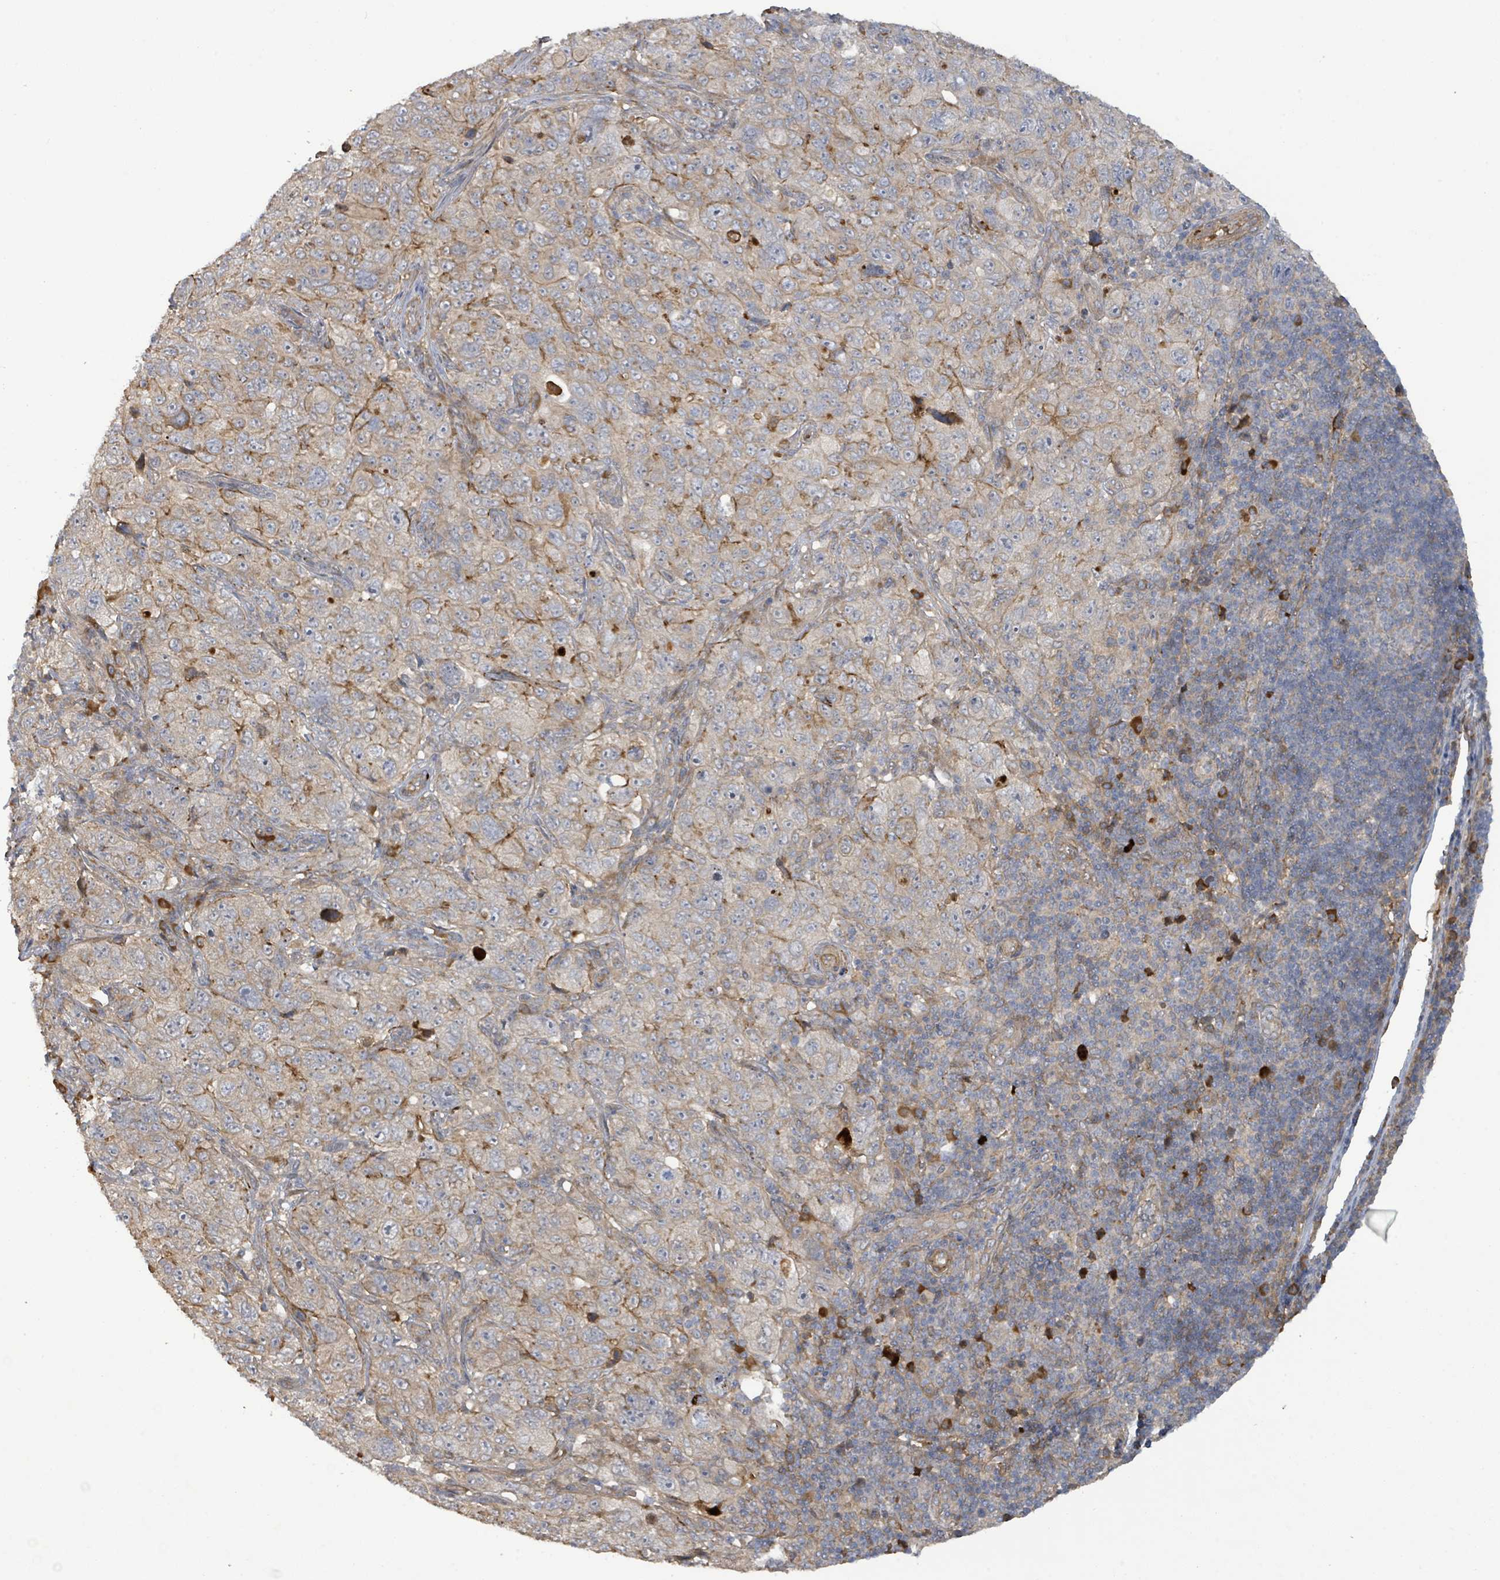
{"staining": {"intensity": "strong", "quantity": "<25%", "location": "cytoplasmic/membranous"}, "tissue": "pancreatic cancer", "cell_type": "Tumor cells", "image_type": "cancer", "snomed": [{"axis": "morphology", "description": "Adenocarcinoma, NOS"}, {"axis": "topography", "description": "Pancreas"}], "caption": "Pancreatic cancer stained with IHC demonstrates strong cytoplasmic/membranous staining in about <25% of tumor cells. (Brightfield microscopy of DAB IHC at high magnification).", "gene": "STARD4", "patient": {"sex": "male", "age": 68}}